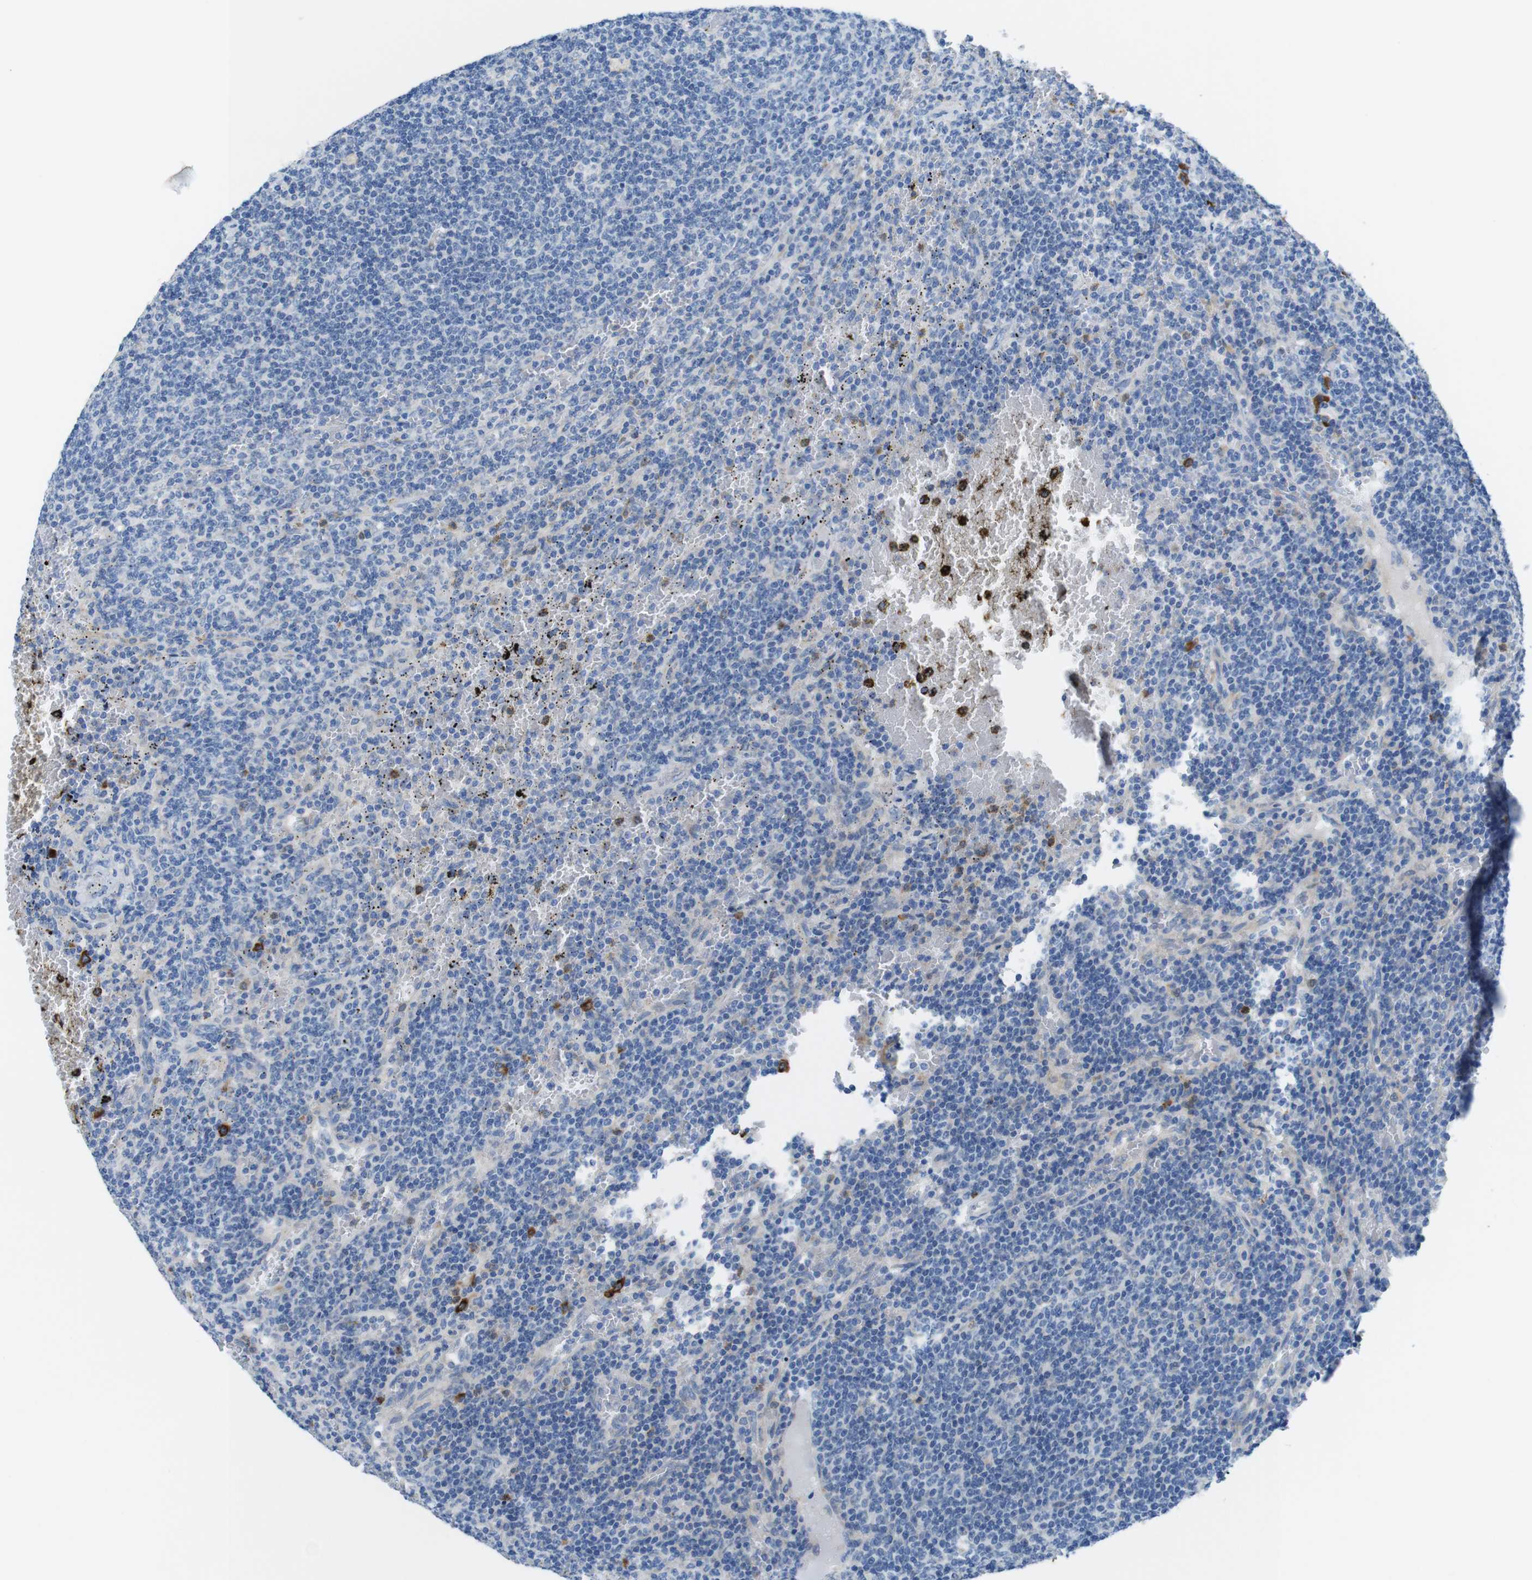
{"staining": {"intensity": "negative", "quantity": "none", "location": "none"}, "tissue": "lymphoma", "cell_type": "Tumor cells", "image_type": "cancer", "snomed": [{"axis": "morphology", "description": "Malignant lymphoma, non-Hodgkin's type, Low grade"}, {"axis": "topography", "description": "Spleen"}], "caption": "A photomicrograph of human lymphoma is negative for staining in tumor cells. Brightfield microscopy of IHC stained with DAB (3,3'-diaminobenzidine) (brown) and hematoxylin (blue), captured at high magnification.", "gene": "CLMN", "patient": {"sex": "female", "age": 50}}